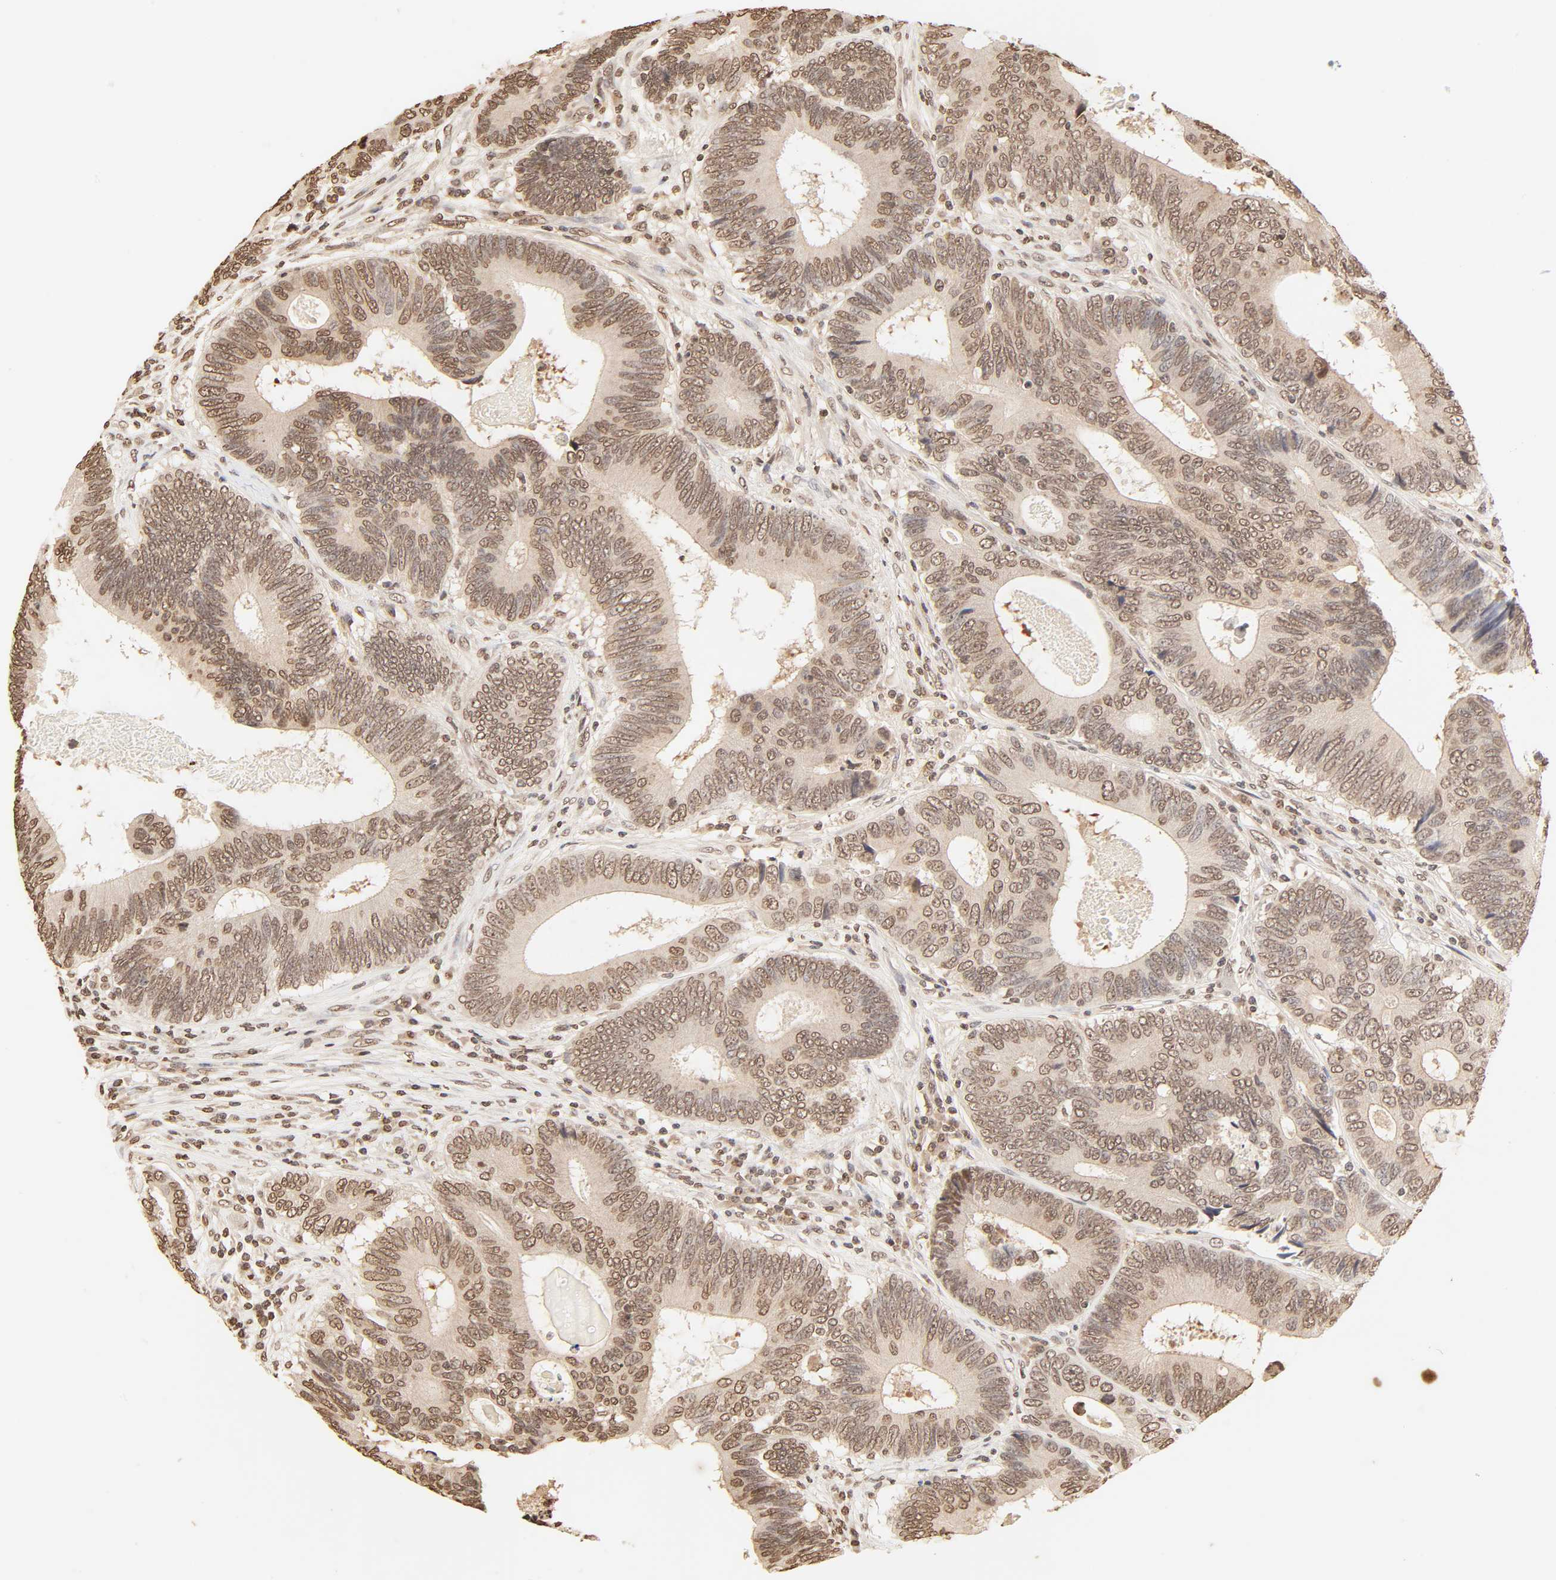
{"staining": {"intensity": "moderate", "quantity": ">75%", "location": "cytoplasmic/membranous,nuclear"}, "tissue": "colorectal cancer", "cell_type": "Tumor cells", "image_type": "cancer", "snomed": [{"axis": "morphology", "description": "Adenocarcinoma, NOS"}, {"axis": "topography", "description": "Colon"}], "caption": "Immunohistochemistry (IHC) histopathology image of human colorectal cancer stained for a protein (brown), which shows medium levels of moderate cytoplasmic/membranous and nuclear staining in about >75% of tumor cells.", "gene": "TBL1X", "patient": {"sex": "female", "age": 78}}